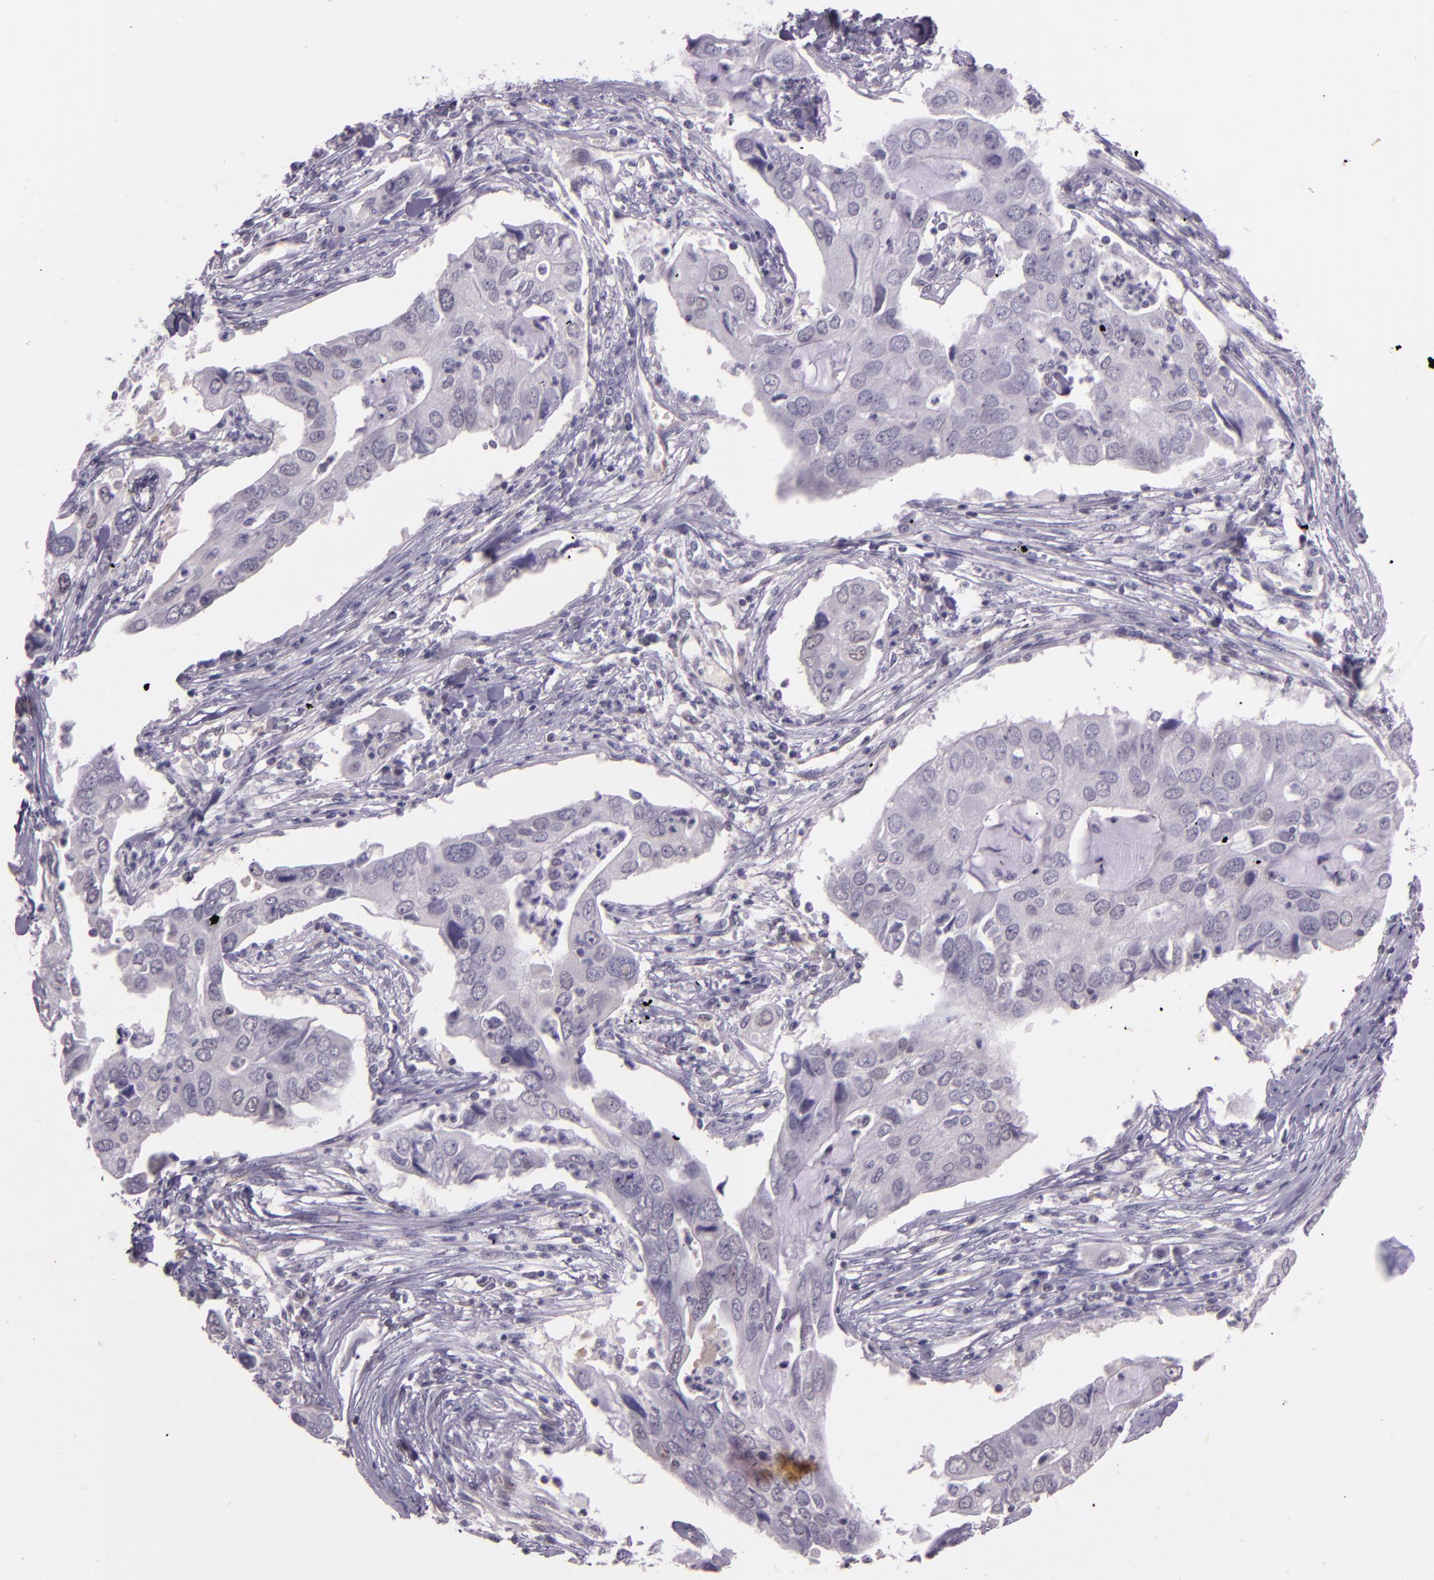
{"staining": {"intensity": "weak", "quantity": "<25%", "location": "nuclear"}, "tissue": "lung cancer", "cell_type": "Tumor cells", "image_type": "cancer", "snomed": [{"axis": "morphology", "description": "Adenocarcinoma, NOS"}, {"axis": "topography", "description": "Lung"}], "caption": "This is an IHC photomicrograph of lung cancer. There is no positivity in tumor cells.", "gene": "HSPA8", "patient": {"sex": "male", "age": 48}}